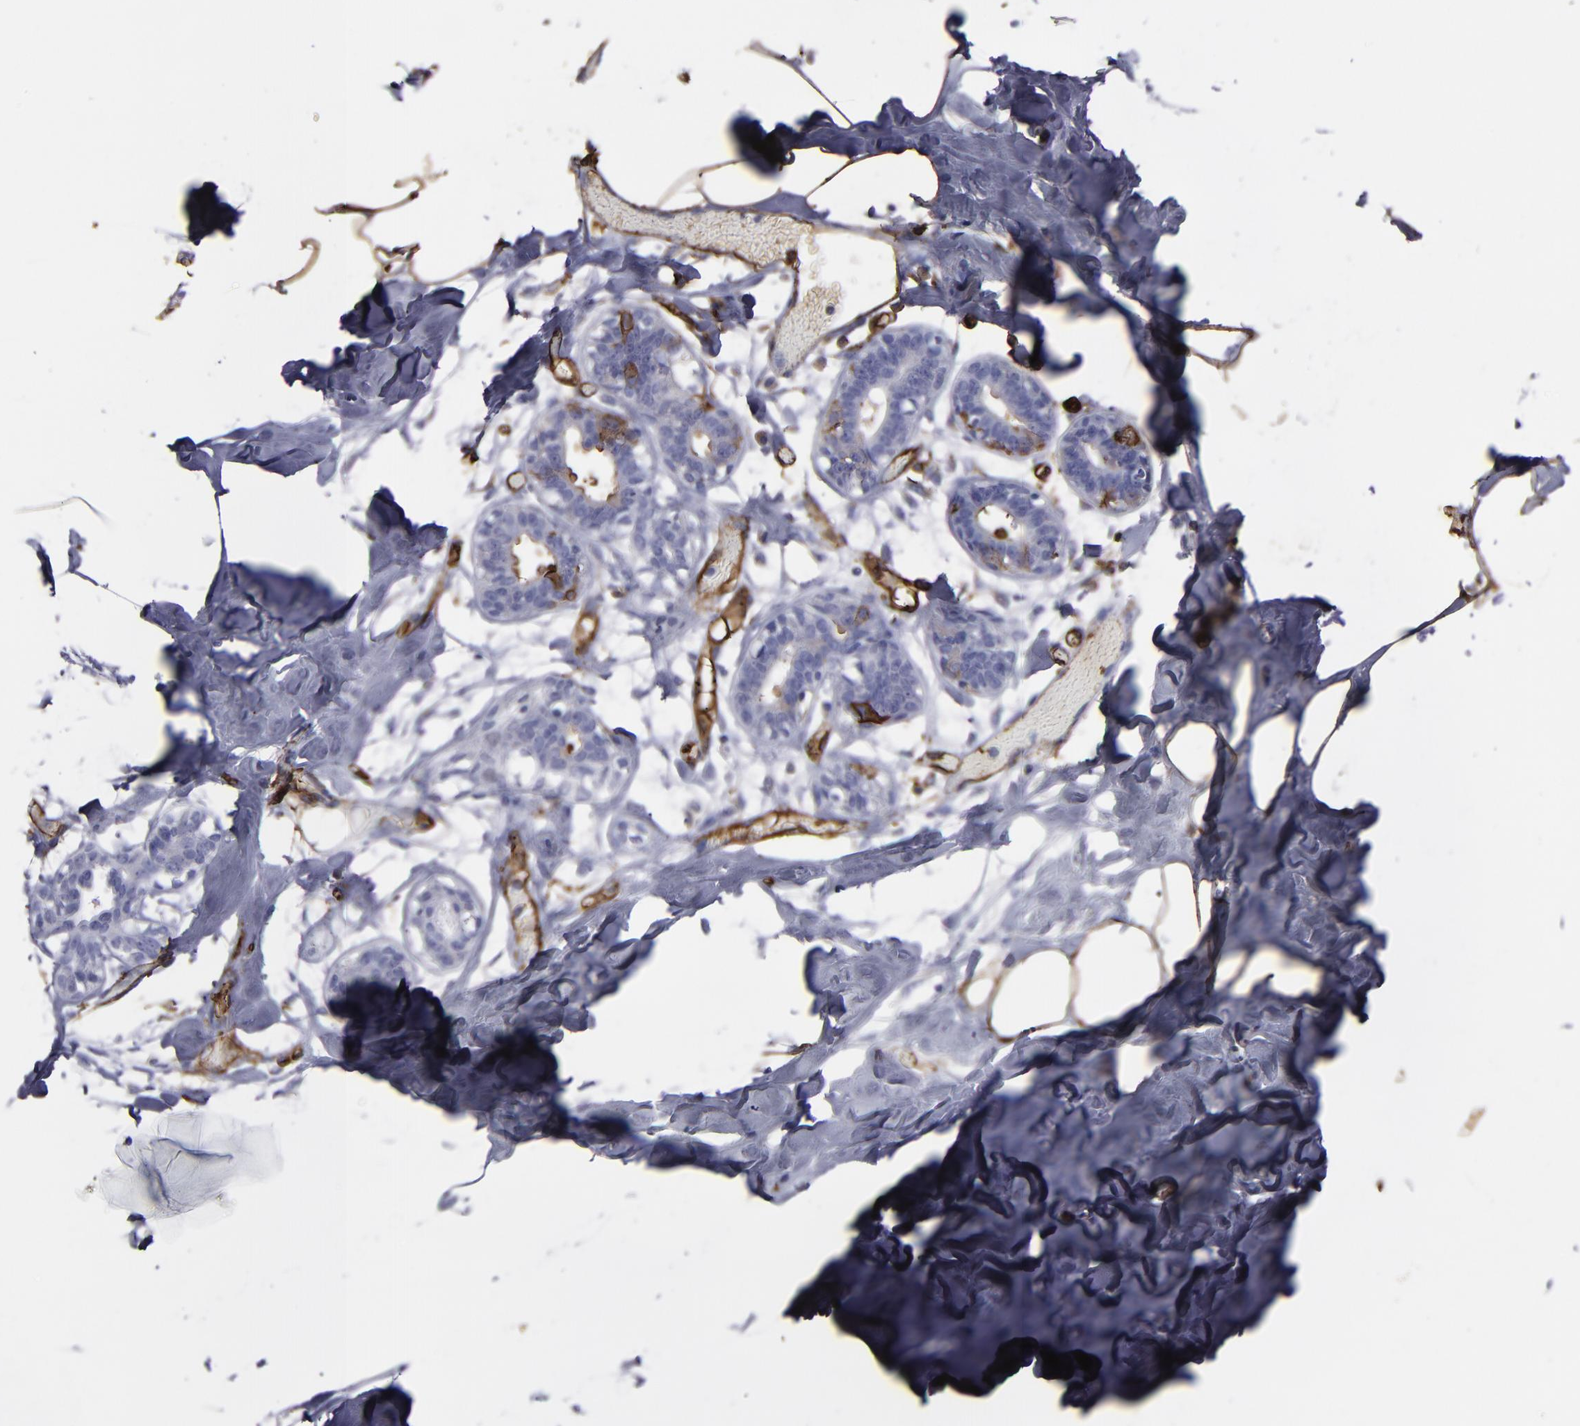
{"staining": {"intensity": "moderate", "quantity": "25%-75%", "location": "cytoplasmic/membranous"}, "tissue": "breast", "cell_type": "Adipocytes", "image_type": "normal", "snomed": [{"axis": "morphology", "description": "Normal tissue, NOS"}, {"axis": "topography", "description": "Breast"}, {"axis": "topography", "description": "Soft tissue"}], "caption": "Normal breast reveals moderate cytoplasmic/membranous staining in about 25%-75% of adipocytes The protein is stained brown, and the nuclei are stained in blue (DAB (3,3'-diaminobenzidine) IHC with brightfield microscopy, high magnification)..", "gene": "CD36", "patient": {"sex": "female", "age": 25}}